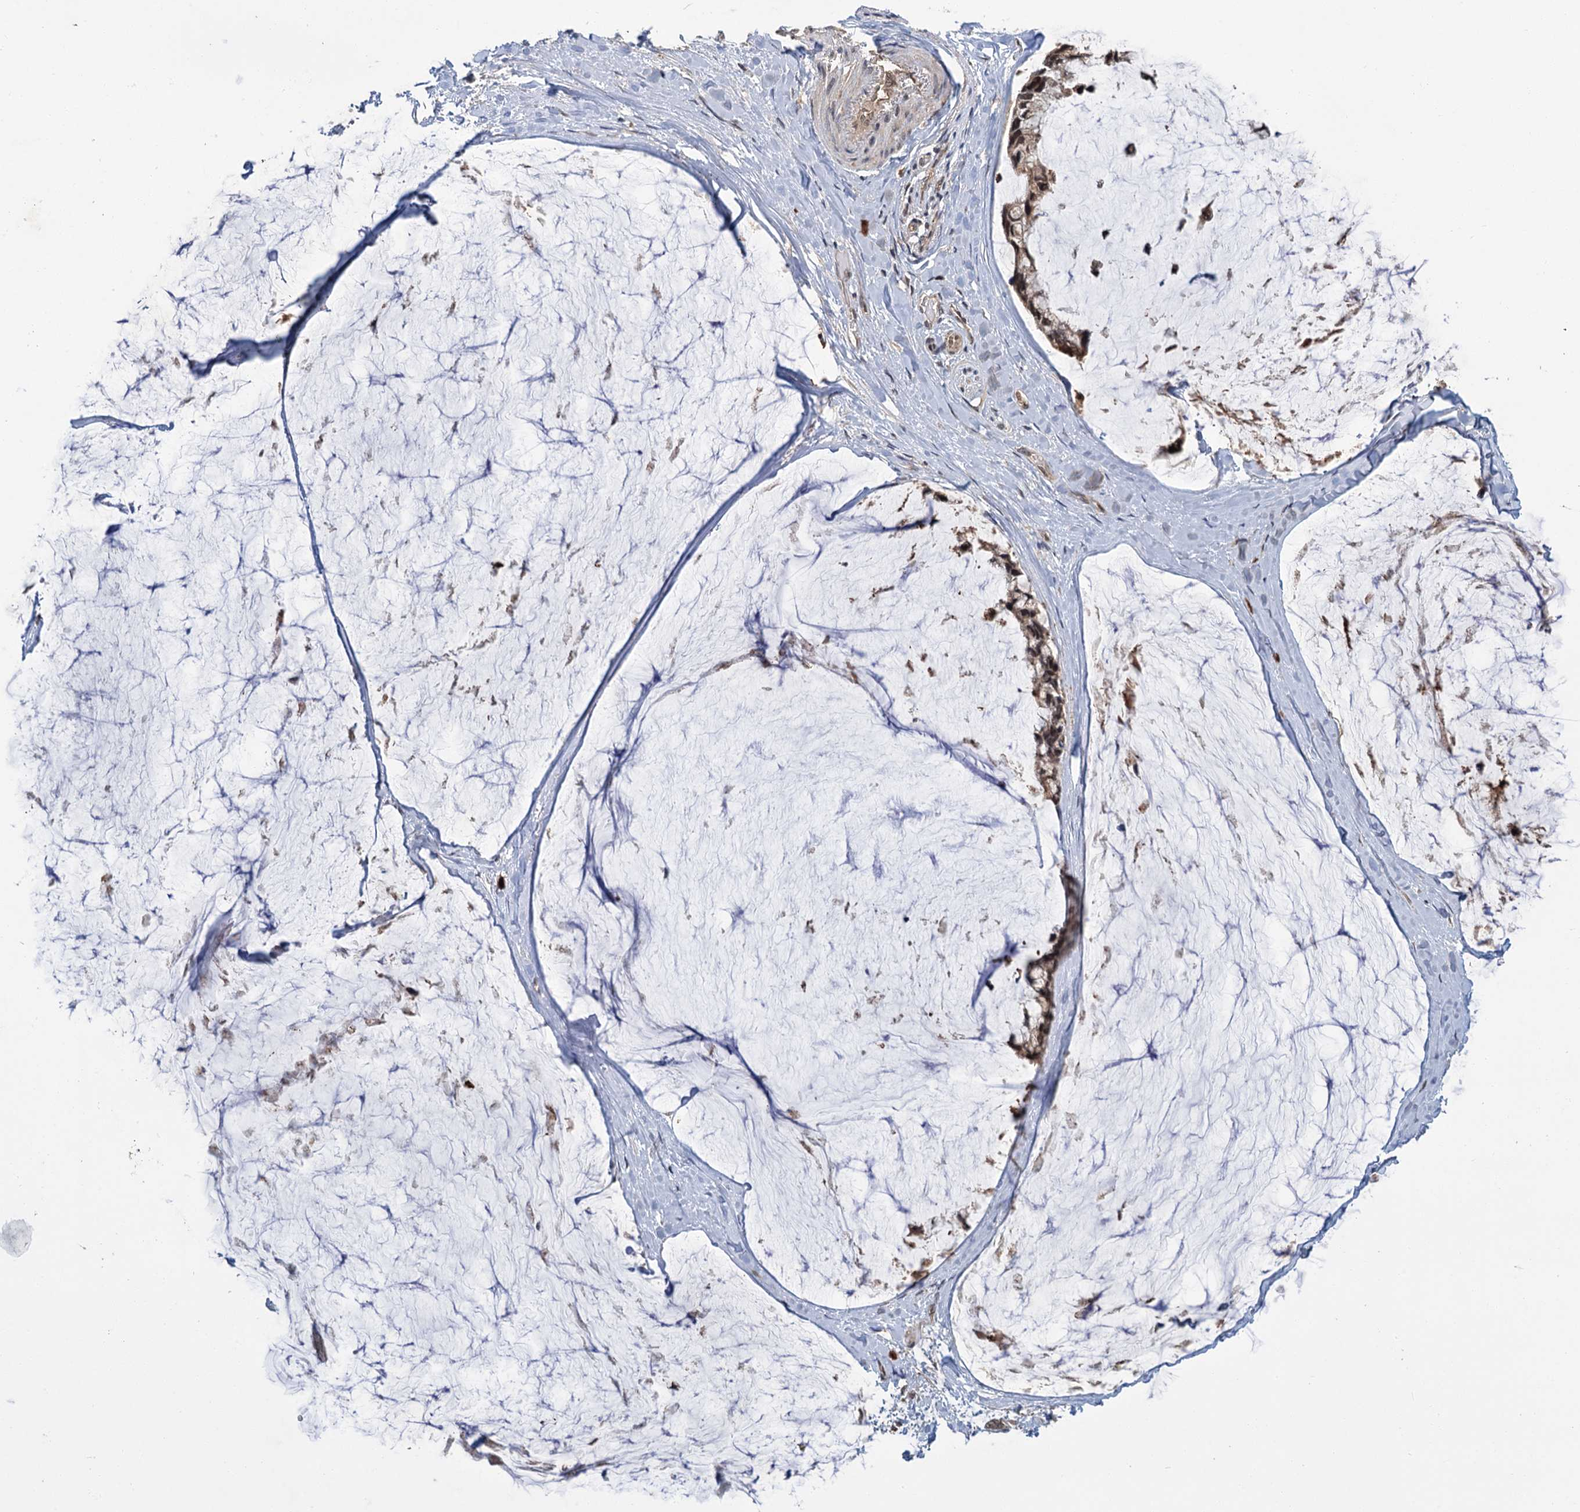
{"staining": {"intensity": "moderate", "quantity": ">75%", "location": "cytoplasmic/membranous,nuclear"}, "tissue": "ovarian cancer", "cell_type": "Tumor cells", "image_type": "cancer", "snomed": [{"axis": "morphology", "description": "Cystadenocarcinoma, mucinous, NOS"}, {"axis": "topography", "description": "Ovary"}], "caption": "Brown immunohistochemical staining in ovarian mucinous cystadenocarcinoma displays moderate cytoplasmic/membranous and nuclear expression in approximately >75% of tumor cells.", "gene": "KANSL2", "patient": {"sex": "female", "age": 39}}